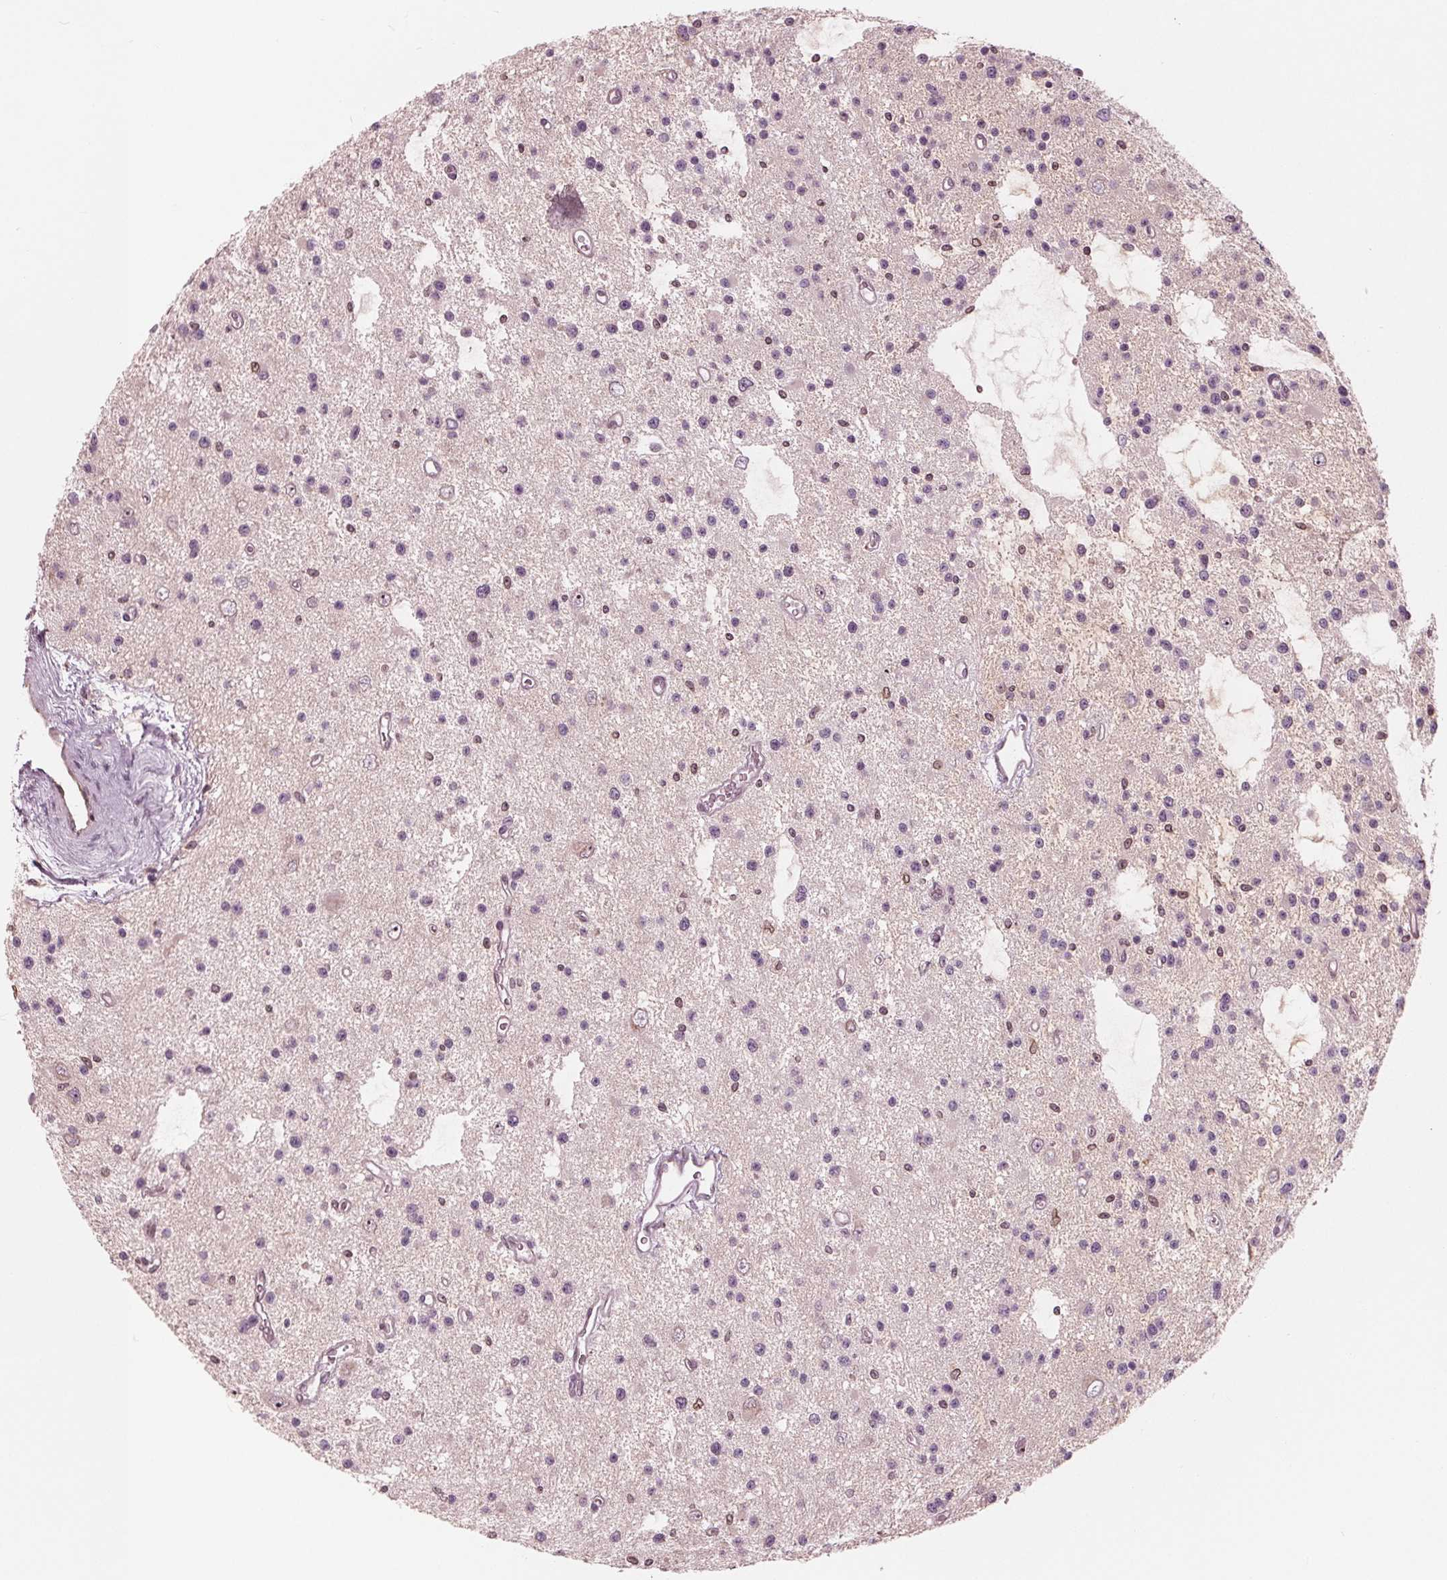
{"staining": {"intensity": "weak", "quantity": "<25%", "location": "cytoplasmic/membranous,nuclear"}, "tissue": "glioma", "cell_type": "Tumor cells", "image_type": "cancer", "snomed": [{"axis": "morphology", "description": "Glioma, malignant, Low grade"}, {"axis": "topography", "description": "Brain"}], "caption": "A micrograph of human glioma is negative for staining in tumor cells.", "gene": "NUP210", "patient": {"sex": "male", "age": 43}}